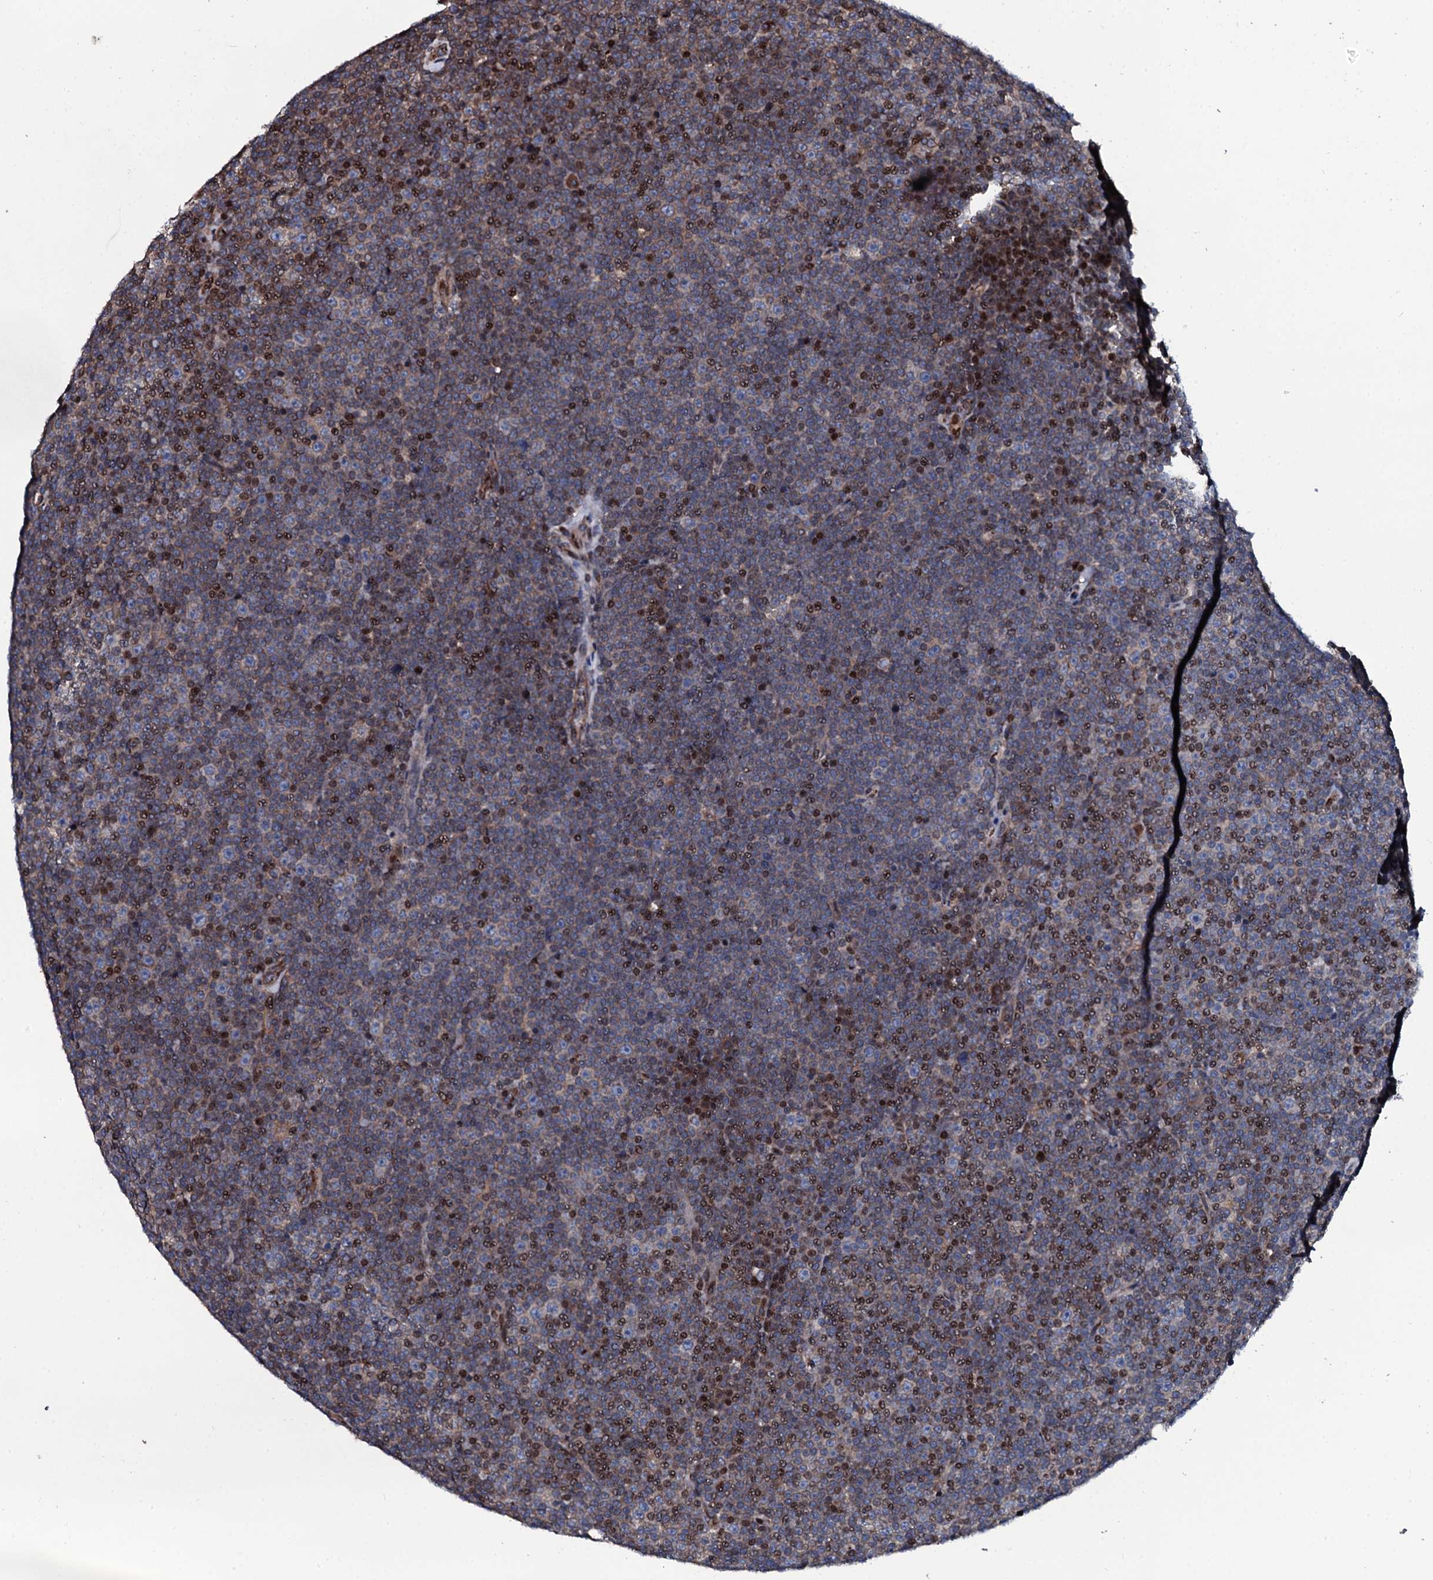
{"staining": {"intensity": "moderate", "quantity": "25%-75%", "location": "nuclear"}, "tissue": "lymphoma", "cell_type": "Tumor cells", "image_type": "cancer", "snomed": [{"axis": "morphology", "description": "Malignant lymphoma, non-Hodgkin's type, Low grade"}, {"axis": "topography", "description": "Lymph node"}], "caption": "Immunohistochemistry (IHC) (DAB (3,3'-diaminobenzidine)) staining of malignant lymphoma, non-Hodgkin's type (low-grade) exhibits moderate nuclear protein positivity in approximately 25%-75% of tumor cells.", "gene": "PLET1", "patient": {"sex": "female", "age": 67}}